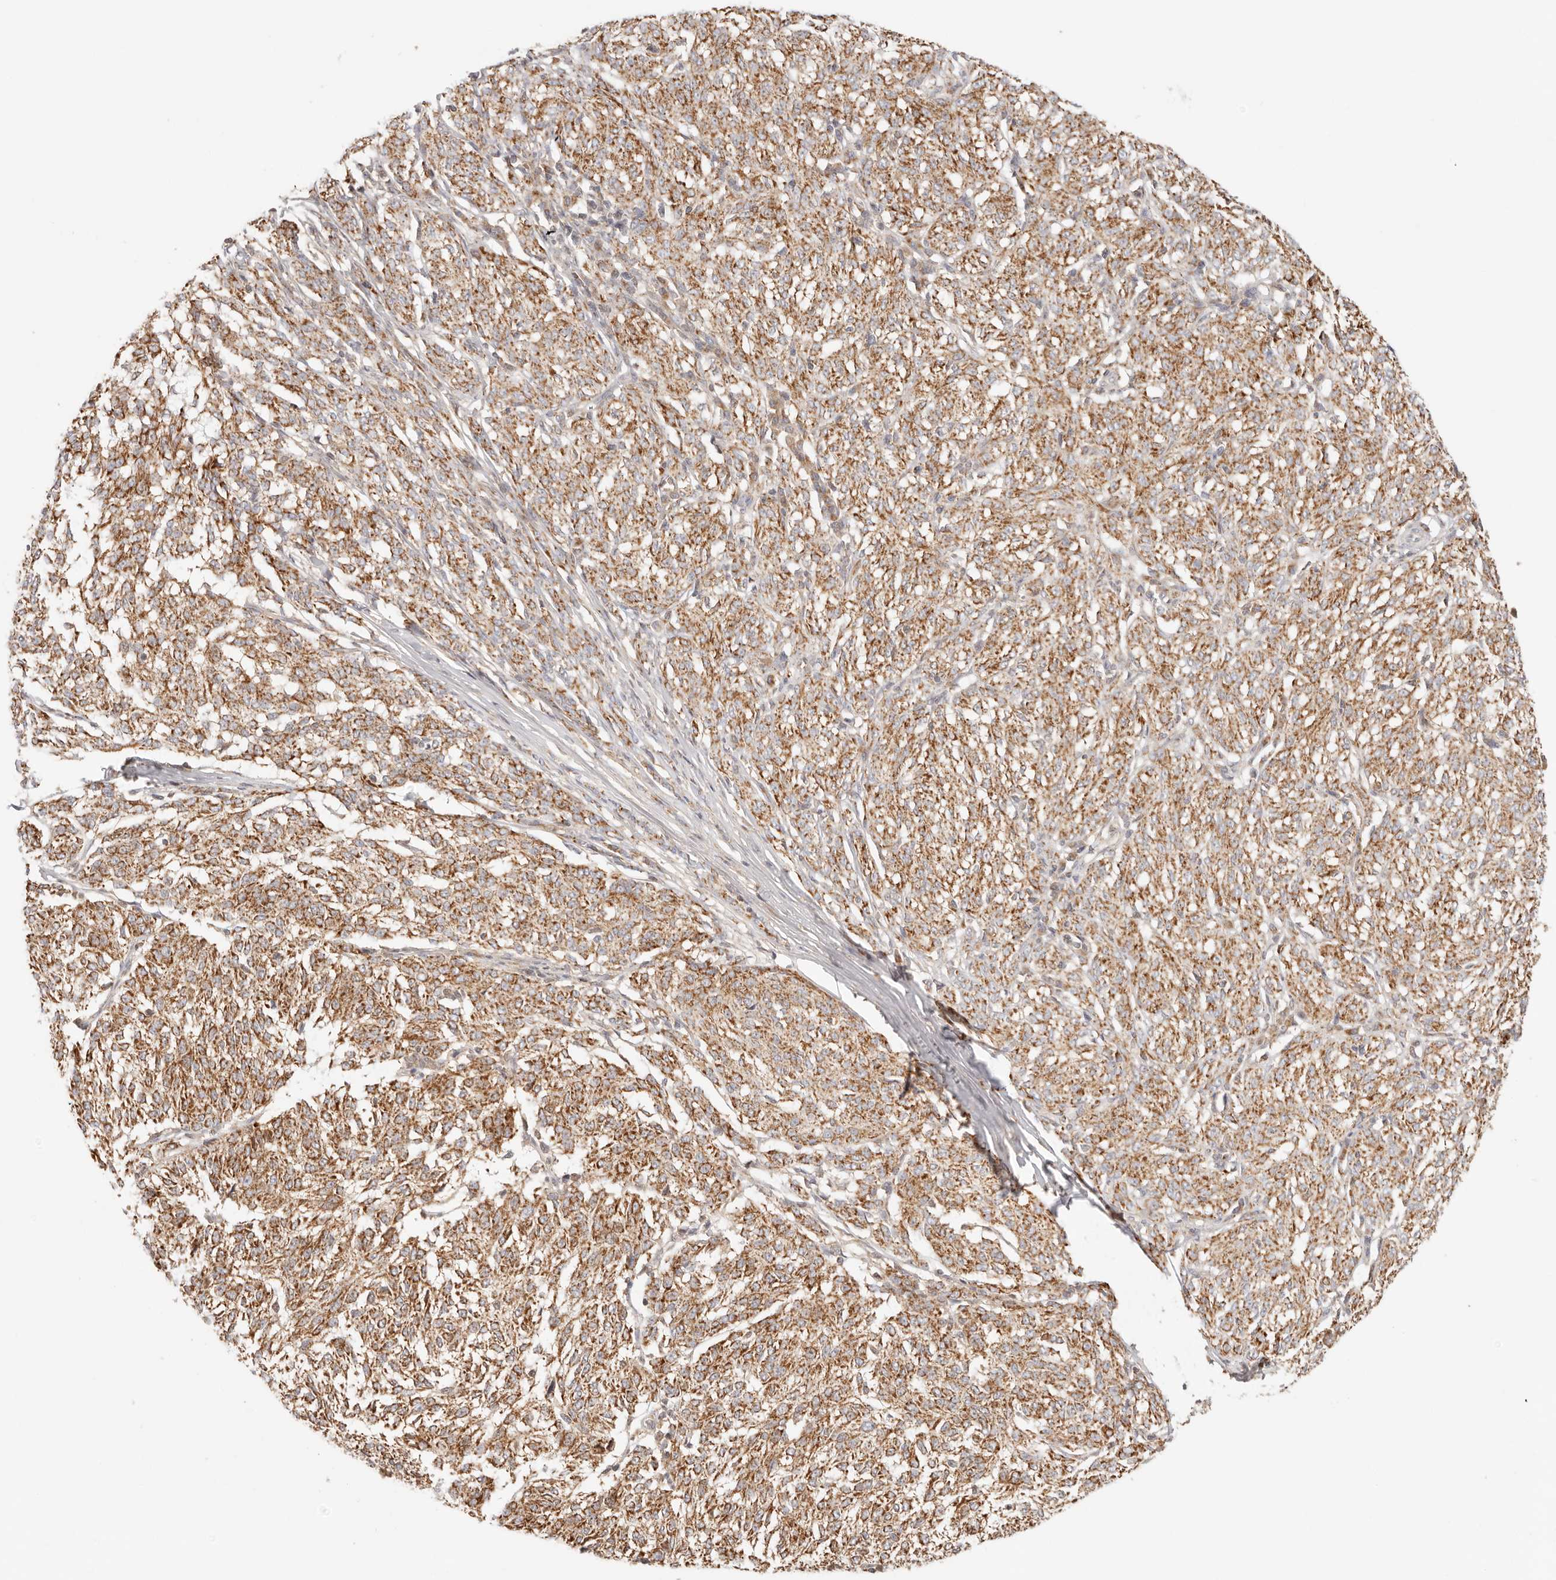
{"staining": {"intensity": "moderate", "quantity": ">75%", "location": "cytoplasmic/membranous"}, "tissue": "melanoma", "cell_type": "Tumor cells", "image_type": "cancer", "snomed": [{"axis": "morphology", "description": "Malignant melanoma, NOS"}, {"axis": "topography", "description": "Skin"}], "caption": "Immunohistochemistry (IHC) (DAB (3,3'-diaminobenzidine)) staining of human melanoma displays moderate cytoplasmic/membranous protein expression in about >75% of tumor cells. Nuclei are stained in blue.", "gene": "COA6", "patient": {"sex": "female", "age": 72}}